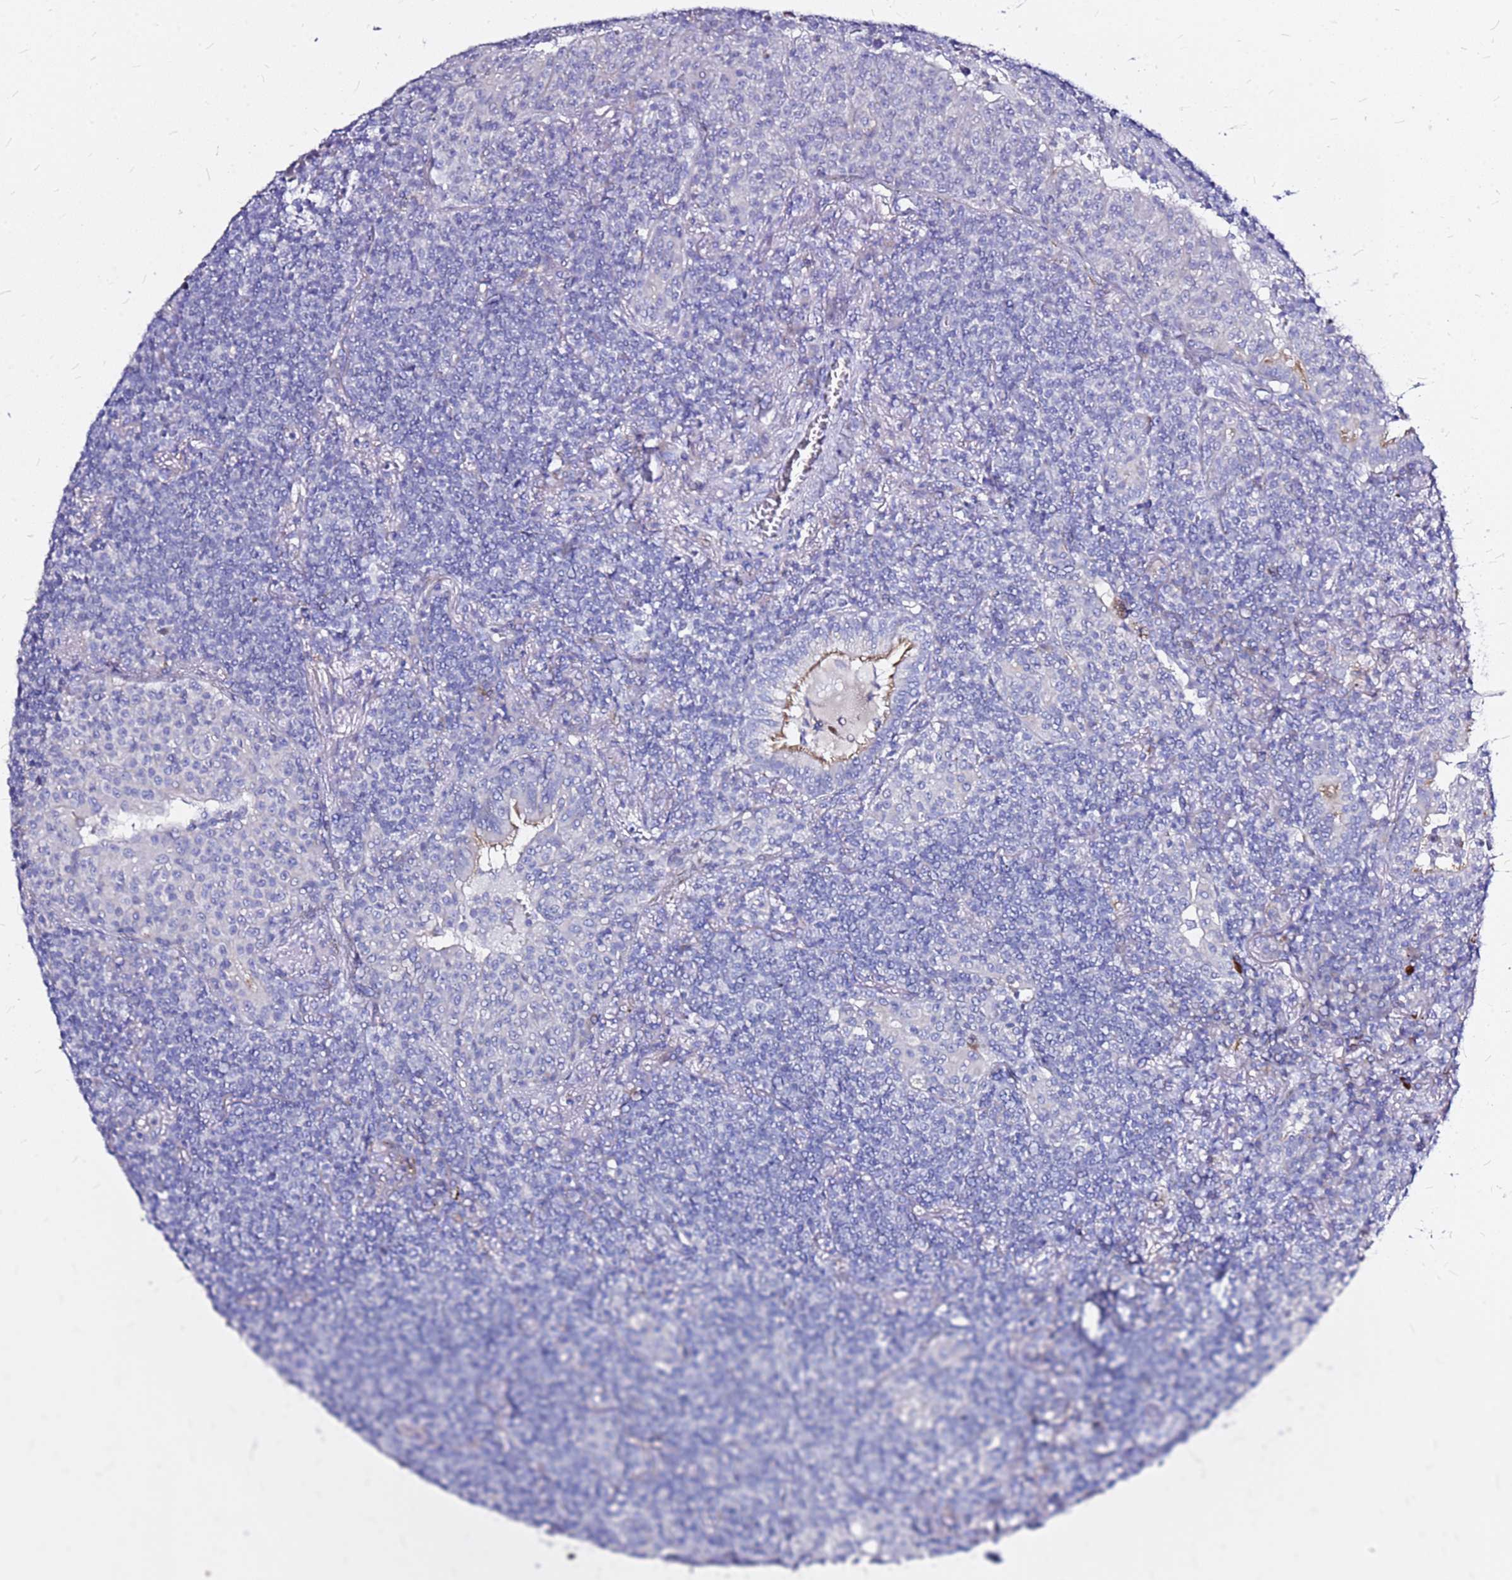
{"staining": {"intensity": "negative", "quantity": "none", "location": "none"}, "tissue": "lymphoma", "cell_type": "Tumor cells", "image_type": "cancer", "snomed": [{"axis": "morphology", "description": "Malignant lymphoma, non-Hodgkin's type, Low grade"}, {"axis": "topography", "description": "Lung"}], "caption": "Malignant lymphoma, non-Hodgkin's type (low-grade) stained for a protein using immunohistochemistry (IHC) displays no staining tumor cells.", "gene": "CASD1", "patient": {"sex": "female", "age": 71}}